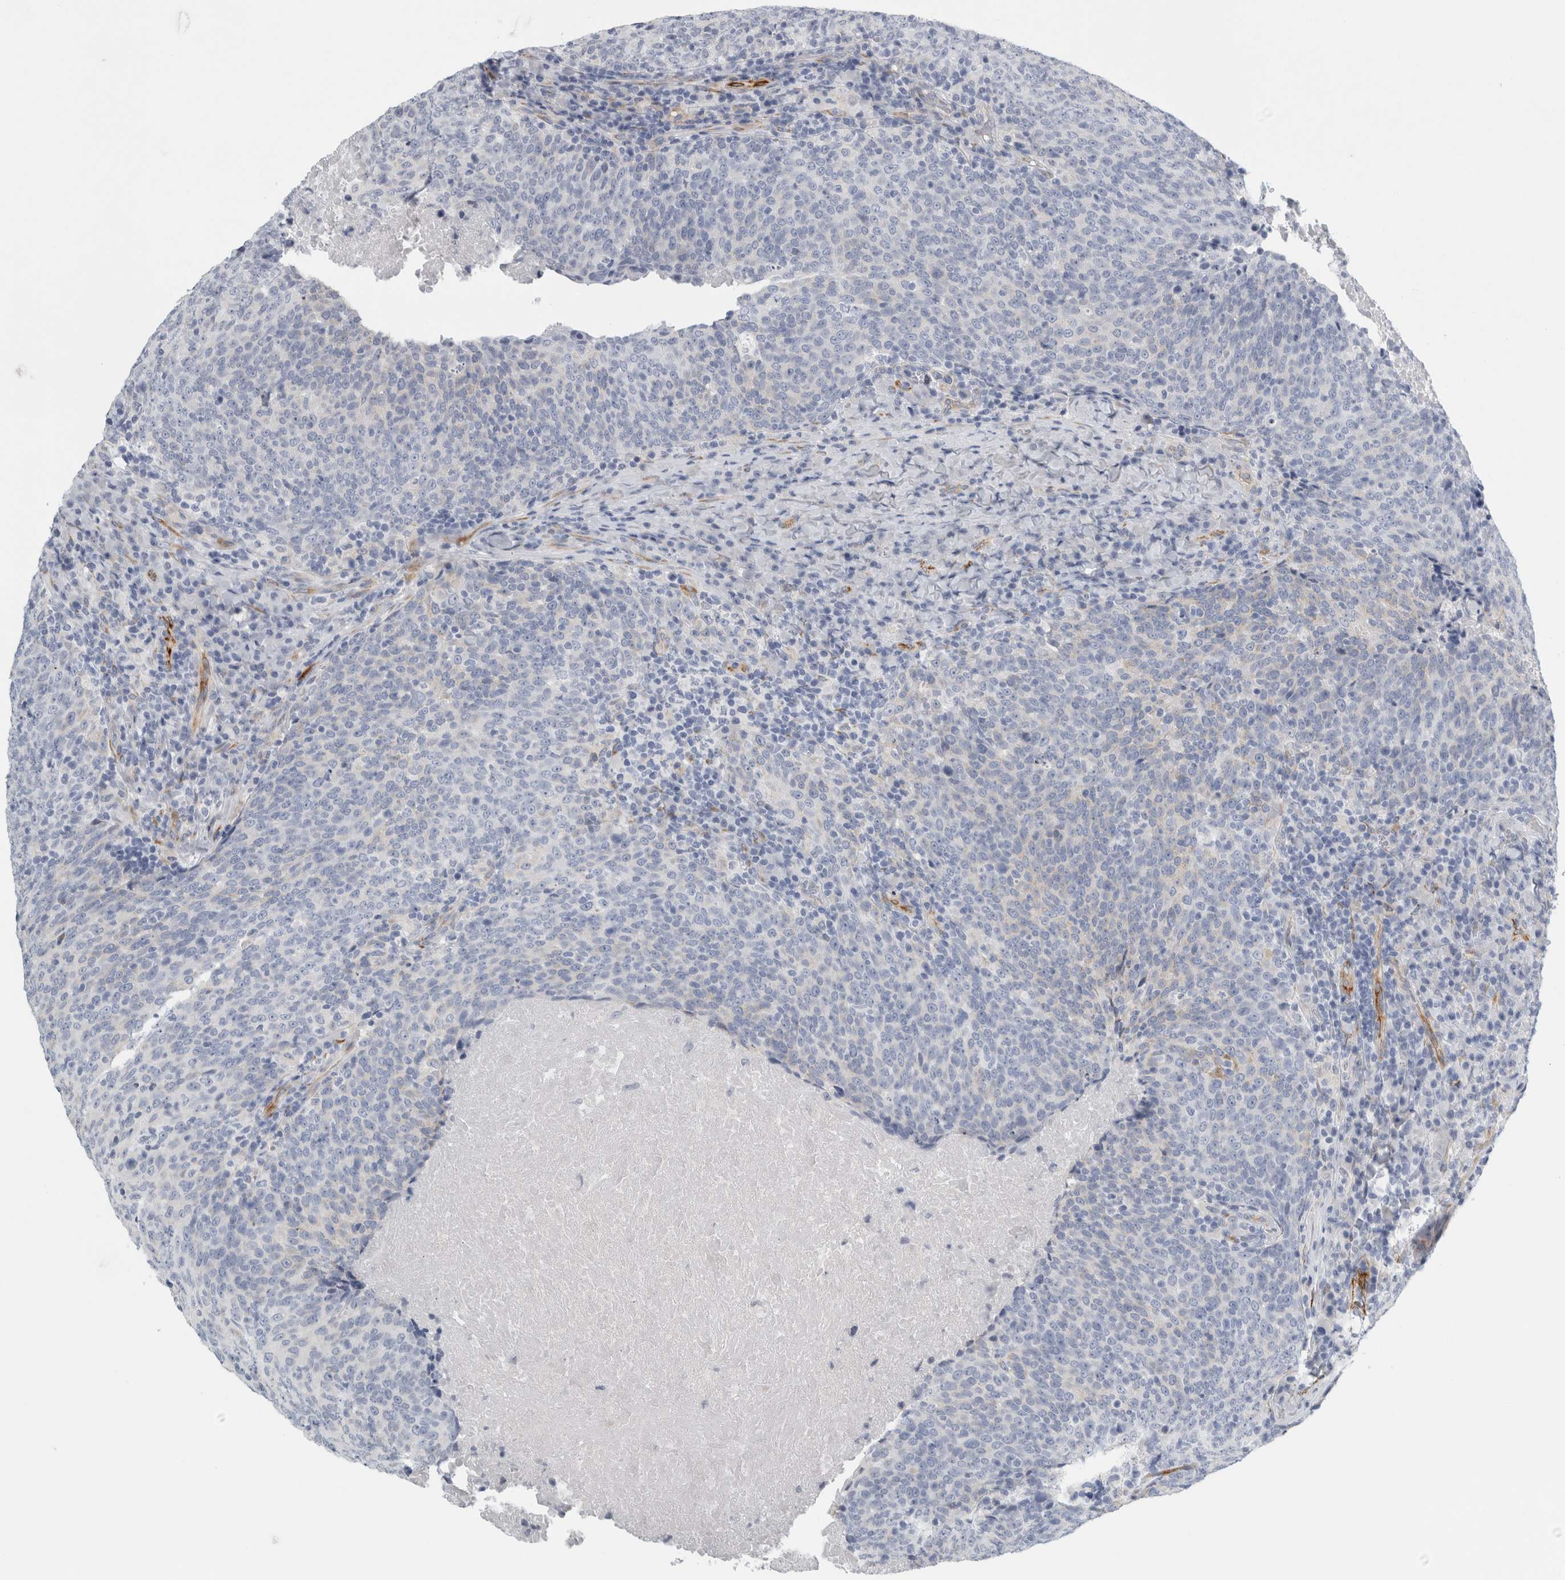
{"staining": {"intensity": "negative", "quantity": "none", "location": "none"}, "tissue": "head and neck cancer", "cell_type": "Tumor cells", "image_type": "cancer", "snomed": [{"axis": "morphology", "description": "Squamous cell carcinoma, NOS"}, {"axis": "morphology", "description": "Squamous cell carcinoma, metastatic, NOS"}, {"axis": "topography", "description": "Lymph node"}, {"axis": "topography", "description": "Head-Neck"}], "caption": "Human head and neck cancer stained for a protein using IHC reveals no staining in tumor cells.", "gene": "B3GNT3", "patient": {"sex": "male", "age": 62}}